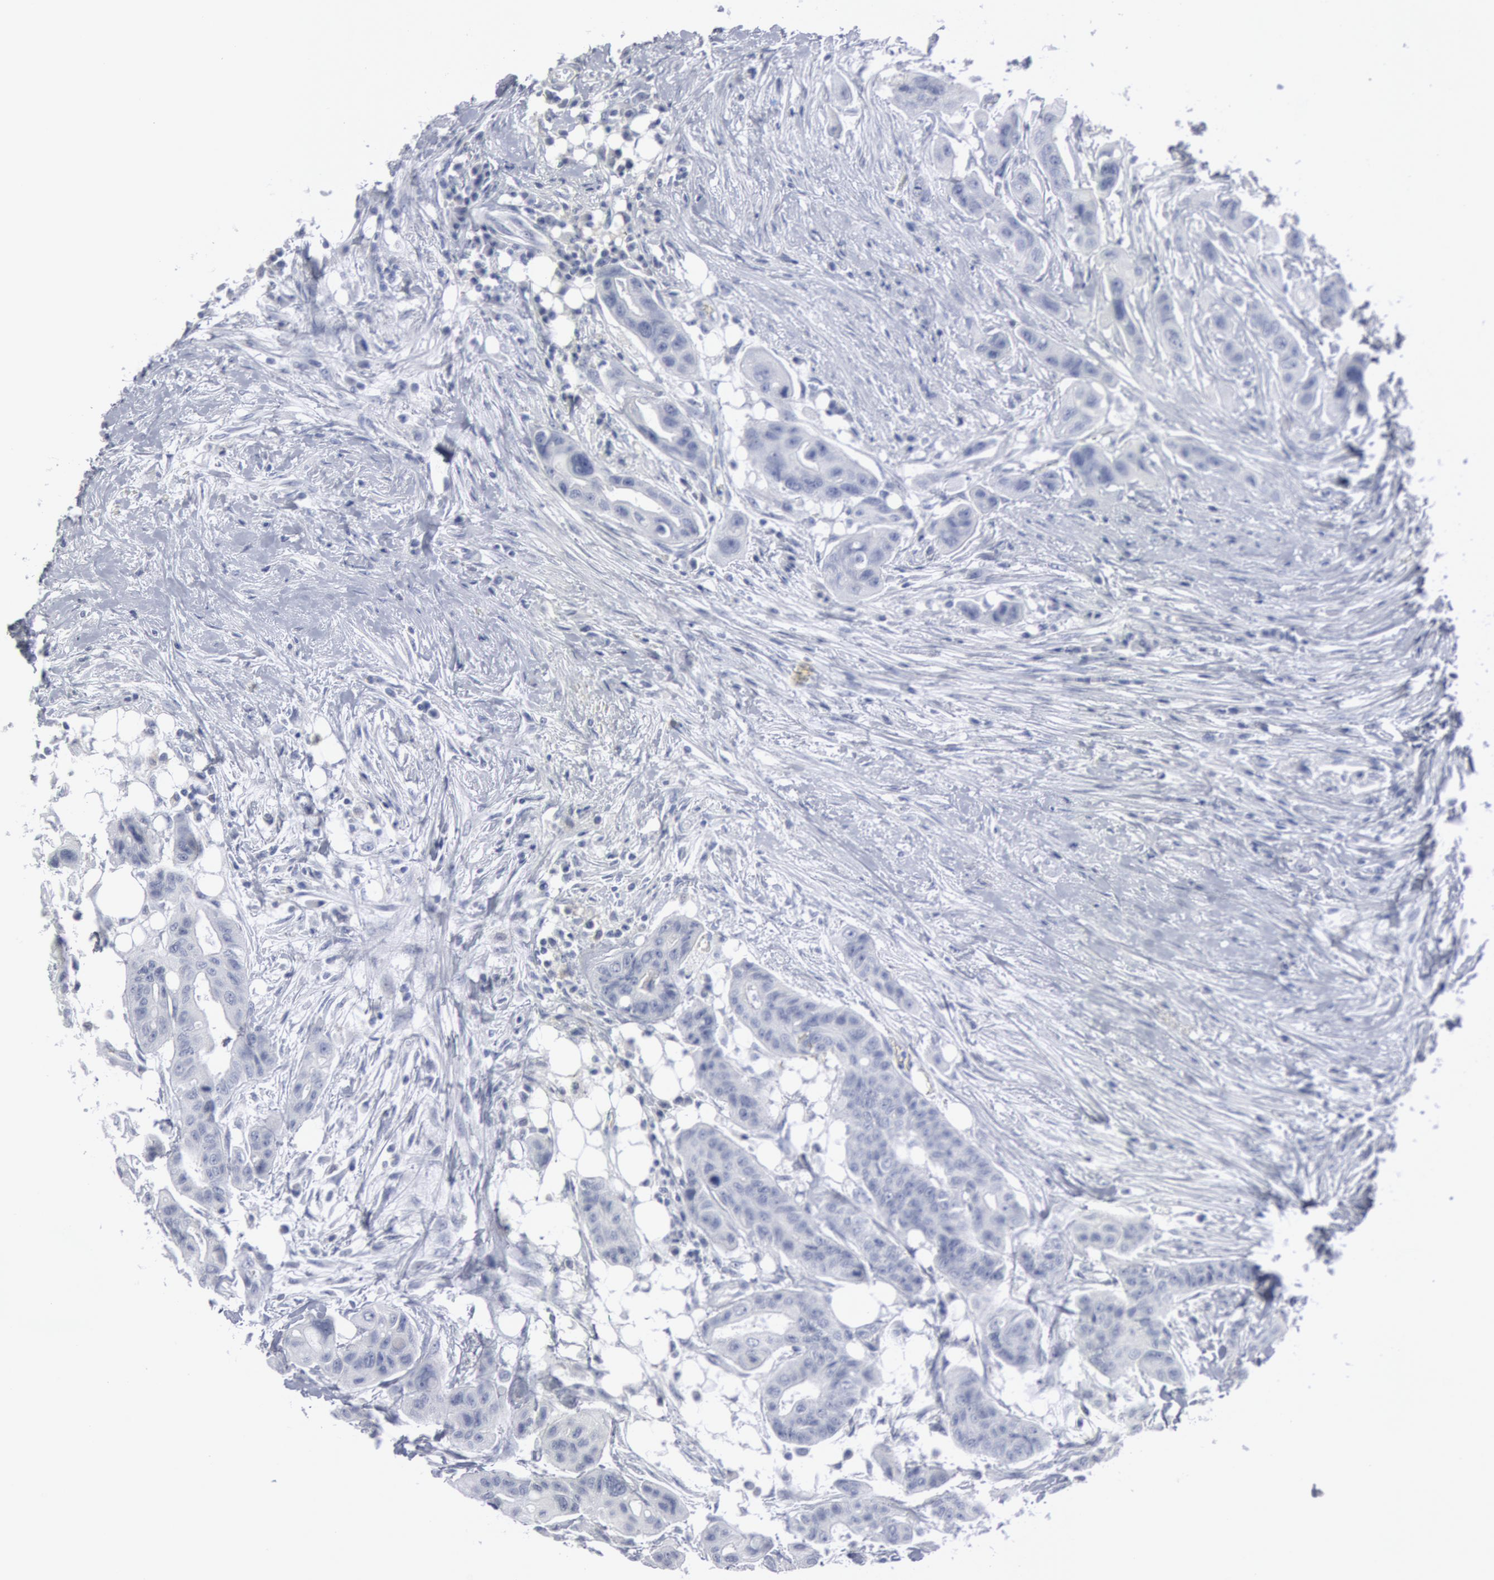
{"staining": {"intensity": "negative", "quantity": "none", "location": "none"}, "tissue": "colorectal cancer", "cell_type": "Tumor cells", "image_type": "cancer", "snomed": [{"axis": "morphology", "description": "Adenocarcinoma, NOS"}, {"axis": "topography", "description": "Colon"}], "caption": "Photomicrograph shows no protein expression in tumor cells of colorectal cancer (adenocarcinoma) tissue. (DAB (3,3'-diaminobenzidine) IHC with hematoxylin counter stain).", "gene": "DMC1", "patient": {"sex": "female", "age": 70}}